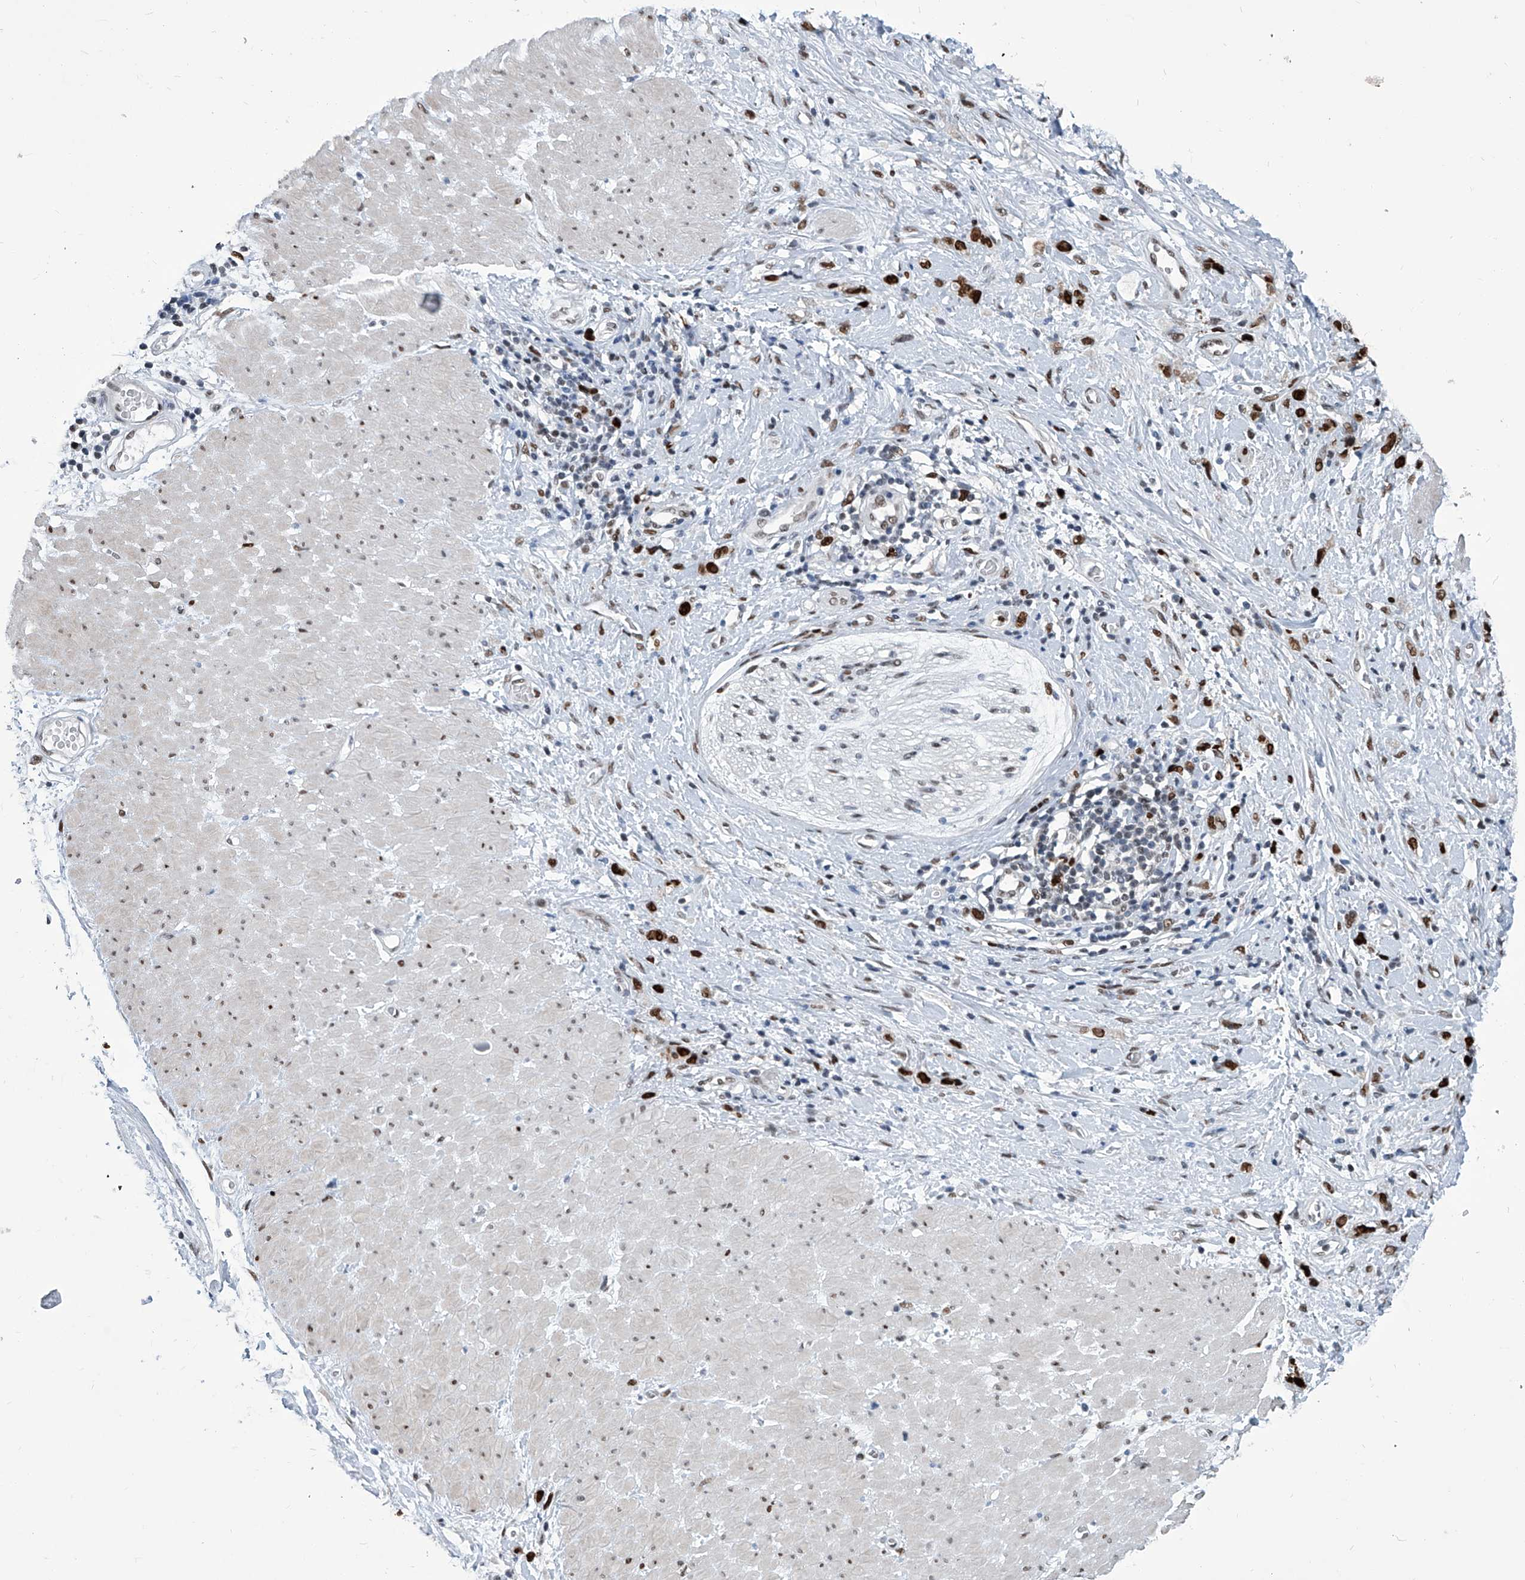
{"staining": {"intensity": "strong", "quantity": ">75%", "location": "nuclear"}, "tissue": "stomach cancer", "cell_type": "Tumor cells", "image_type": "cancer", "snomed": [{"axis": "morphology", "description": "Adenocarcinoma, NOS"}, {"axis": "topography", "description": "Stomach"}], "caption": "Immunohistochemistry of human adenocarcinoma (stomach) displays high levels of strong nuclear staining in approximately >75% of tumor cells.", "gene": "PCNA", "patient": {"sex": "female", "age": 76}}